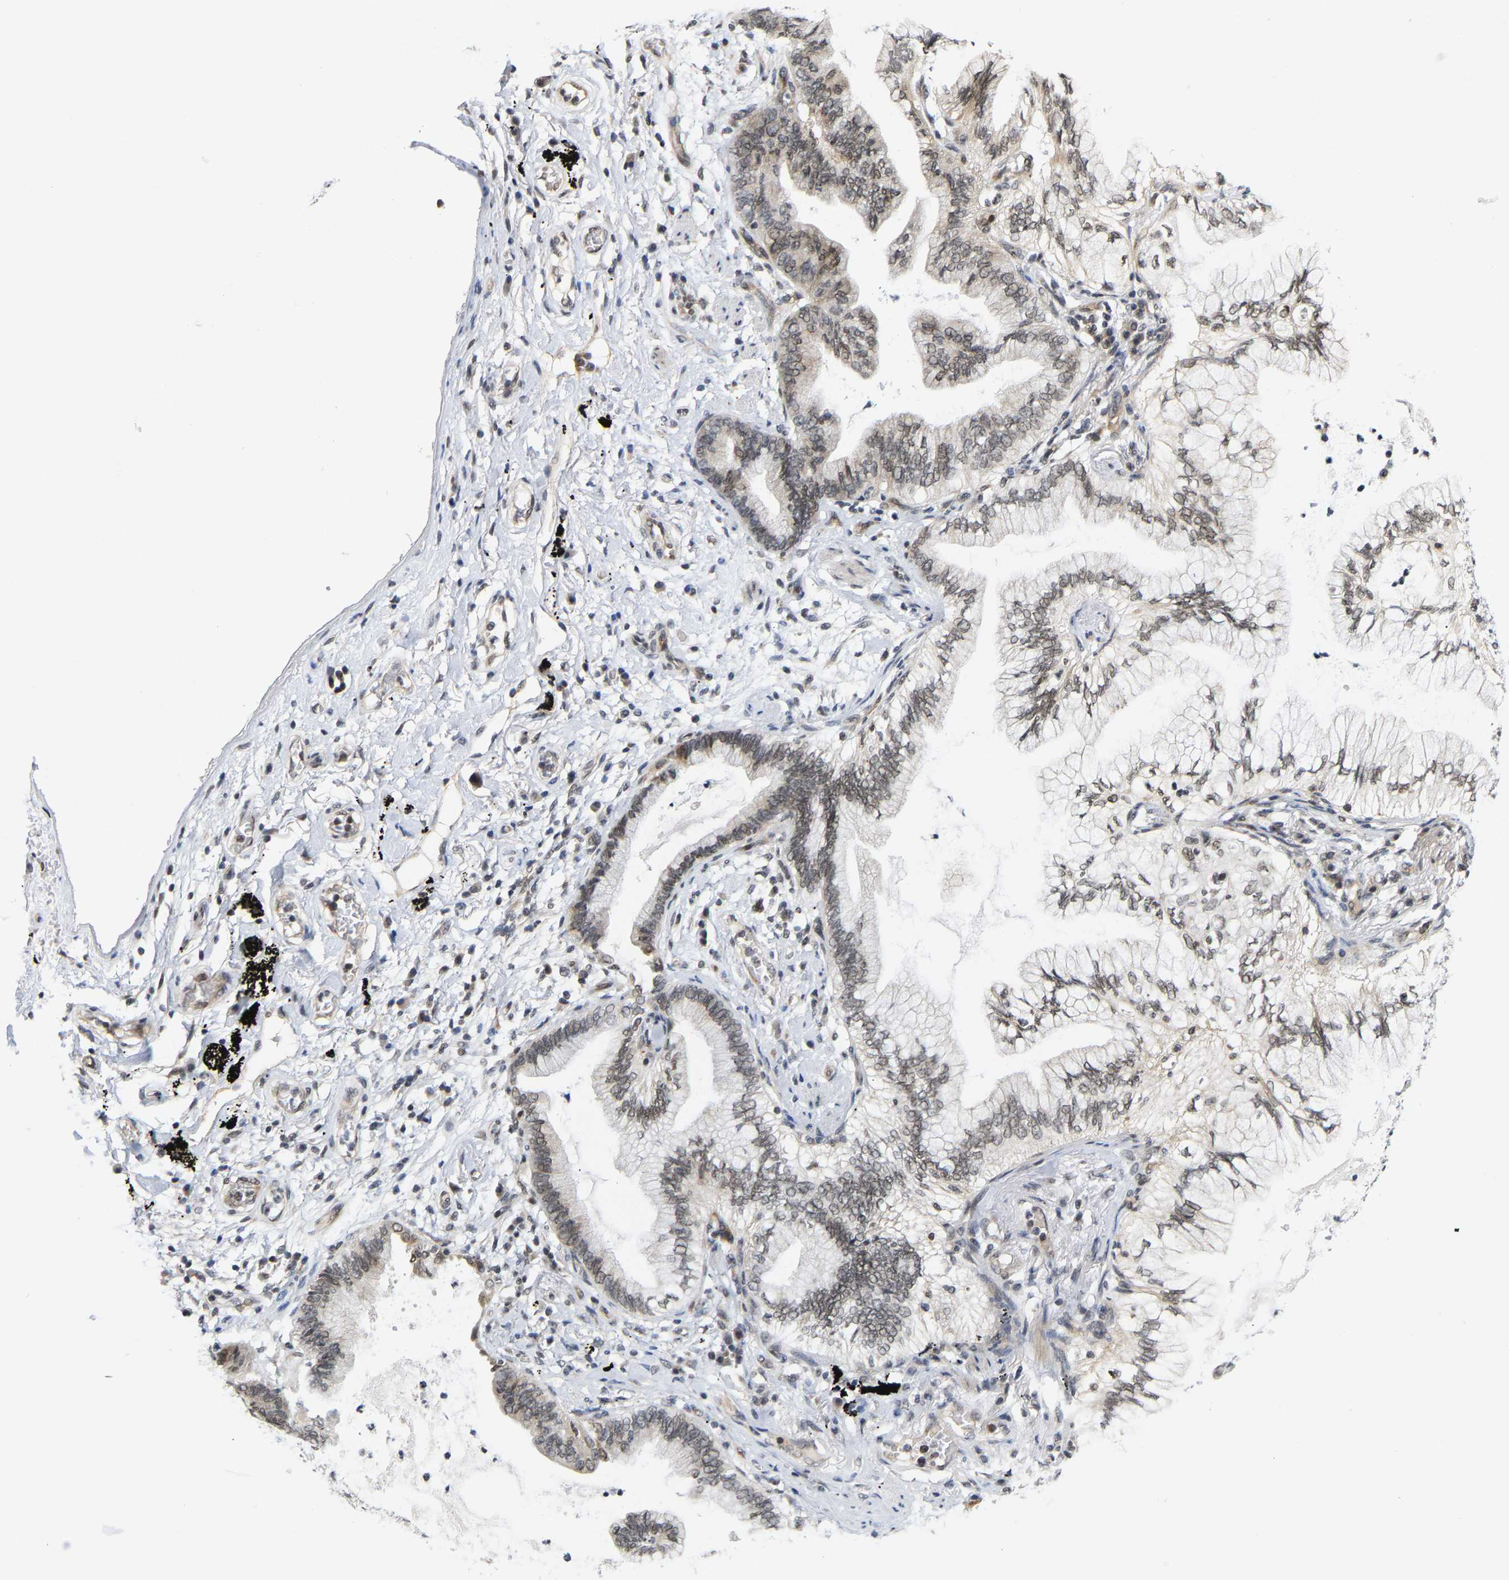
{"staining": {"intensity": "weak", "quantity": ">75%", "location": "nuclear"}, "tissue": "lung cancer", "cell_type": "Tumor cells", "image_type": "cancer", "snomed": [{"axis": "morphology", "description": "Normal tissue, NOS"}, {"axis": "morphology", "description": "Adenocarcinoma, NOS"}, {"axis": "topography", "description": "Bronchus"}, {"axis": "topography", "description": "Lung"}], "caption": "Weak nuclear protein expression is present in approximately >75% of tumor cells in adenocarcinoma (lung).", "gene": "ANKRD6", "patient": {"sex": "female", "age": 70}}